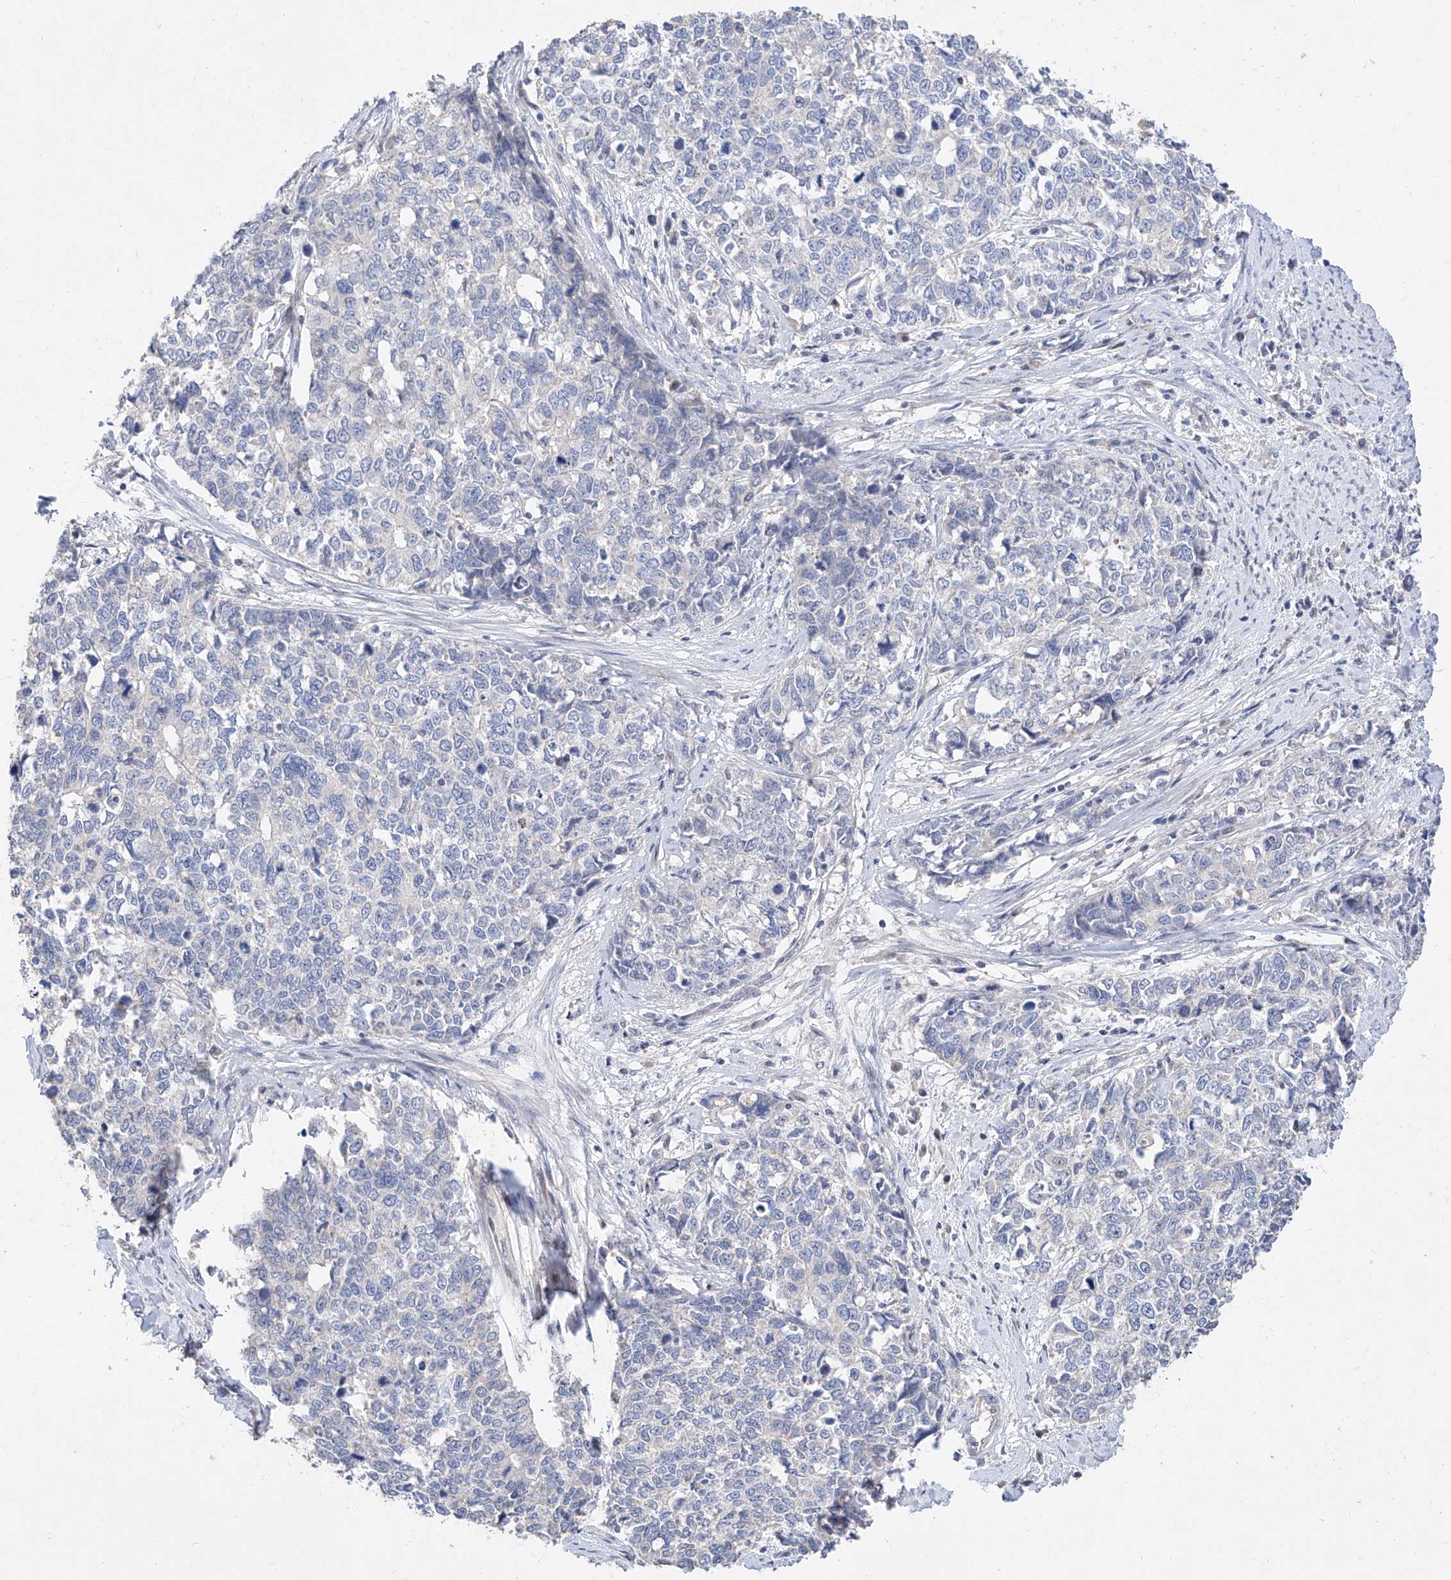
{"staining": {"intensity": "negative", "quantity": "none", "location": "none"}, "tissue": "cervical cancer", "cell_type": "Tumor cells", "image_type": "cancer", "snomed": [{"axis": "morphology", "description": "Squamous cell carcinoma, NOS"}, {"axis": "topography", "description": "Cervix"}], "caption": "Tumor cells are negative for protein expression in human cervical squamous cell carcinoma.", "gene": "FUCA2", "patient": {"sex": "female", "age": 63}}